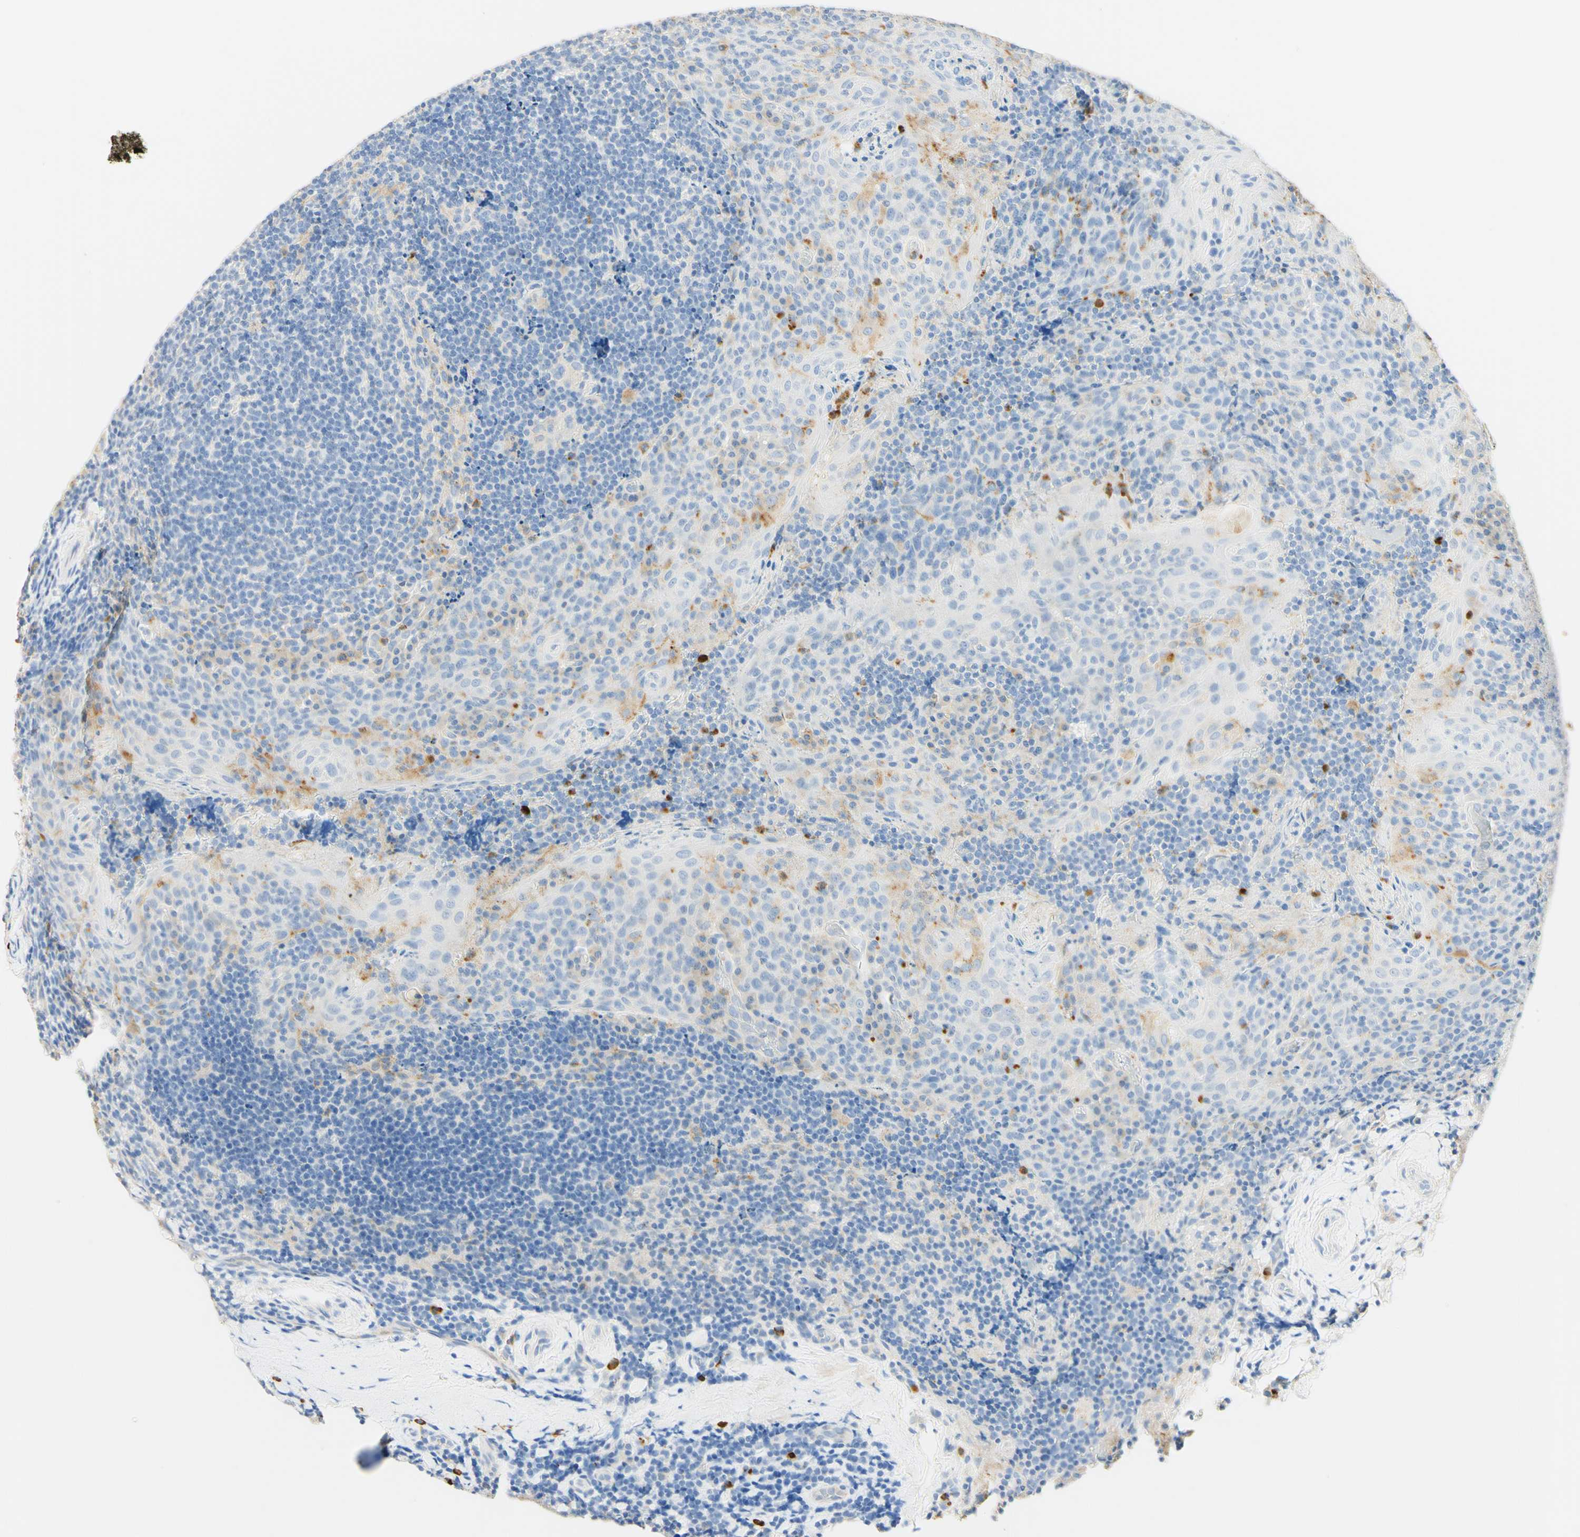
{"staining": {"intensity": "negative", "quantity": "none", "location": "none"}, "tissue": "tonsil", "cell_type": "Germinal center cells", "image_type": "normal", "snomed": [{"axis": "morphology", "description": "Normal tissue, NOS"}, {"axis": "topography", "description": "Tonsil"}], "caption": "DAB immunohistochemical staining of benign human tonsil demonstrates no significant positivity in germinal center cells. Nuclei are stained in blue.", "gene": "CD63", "patient": {"sex": "male", "age": 17}}